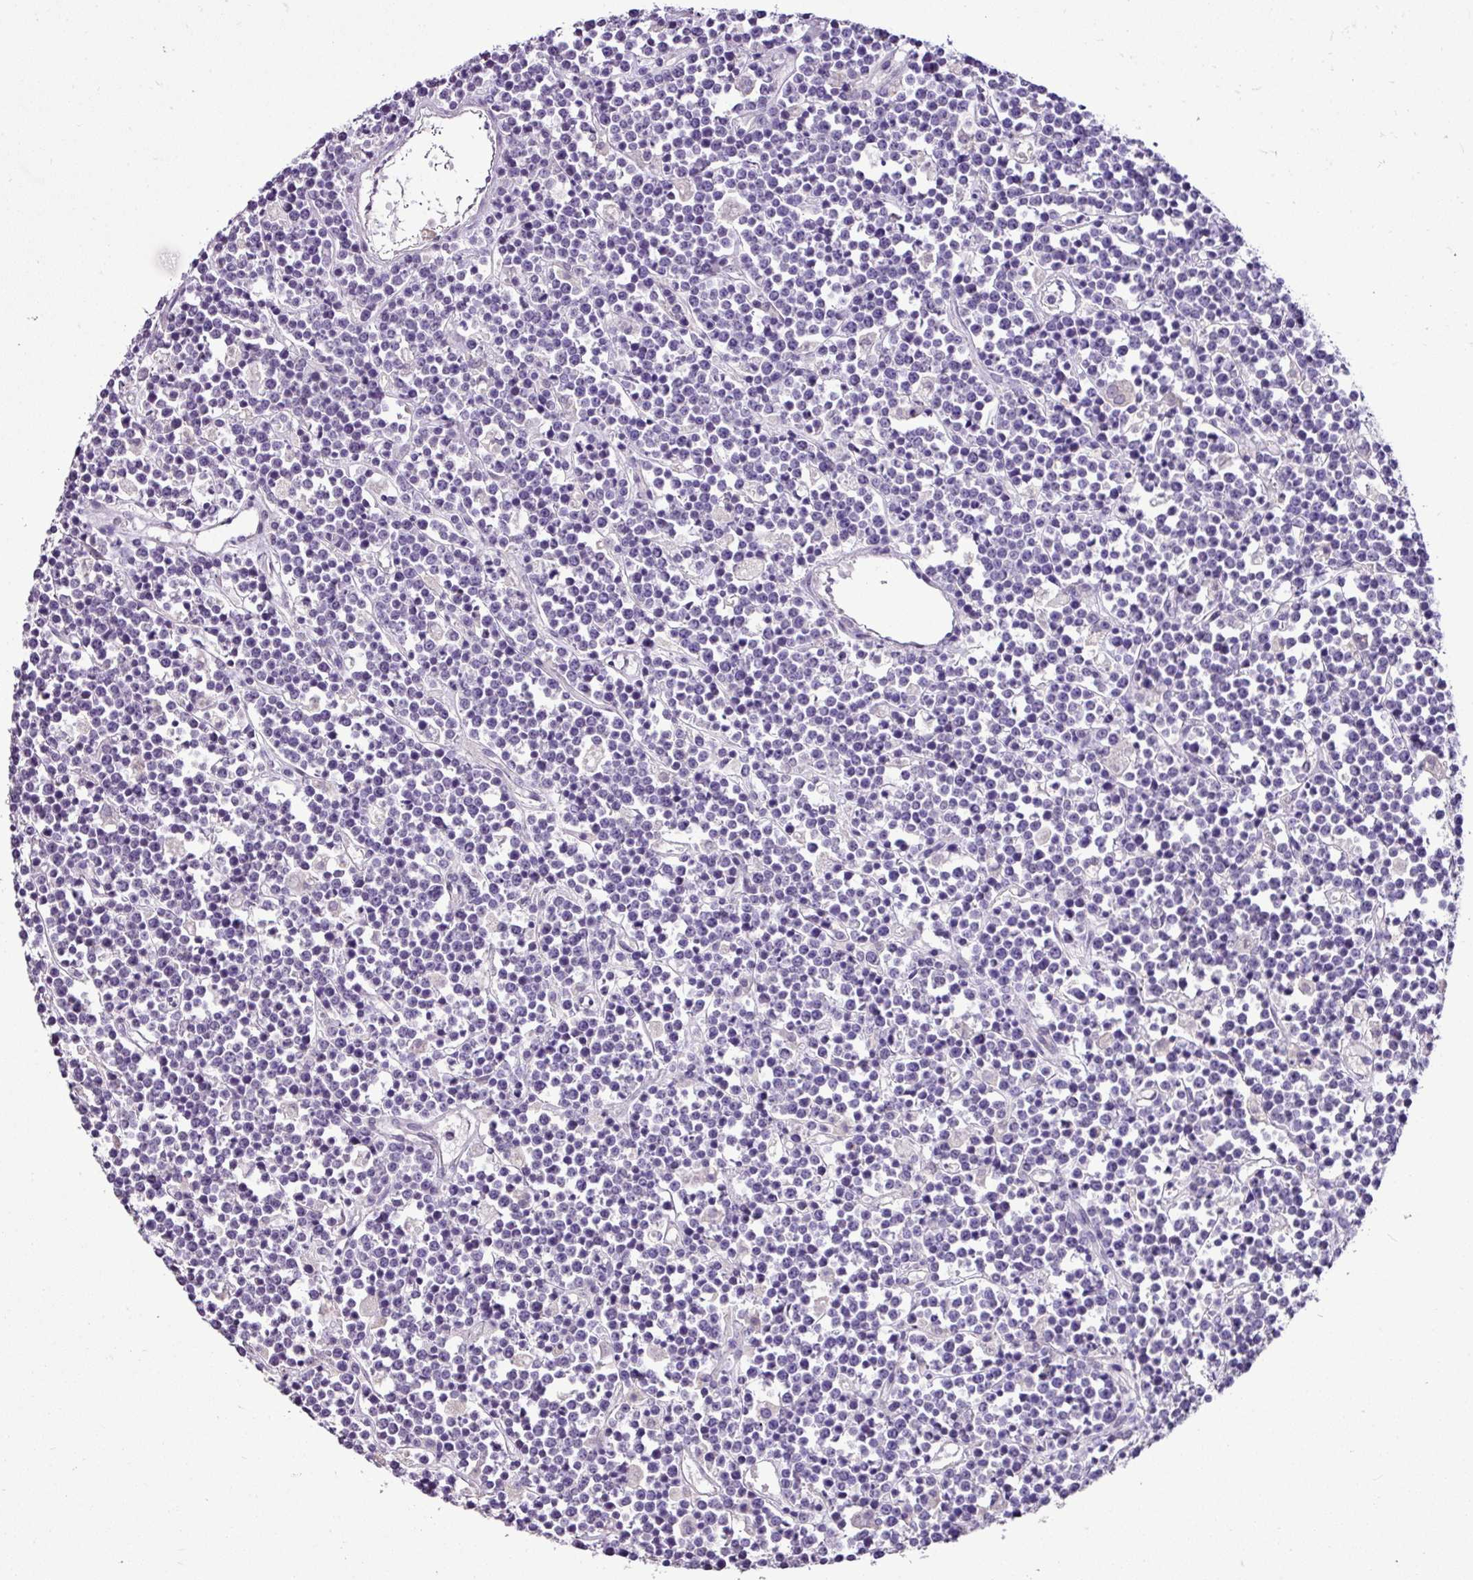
{"staining": {"intensity": "negative", "quantity": "none", "location": "none"}, "tissue": "lymphoma", "cell_type": "Tumor cells", "image_type": "cancer", "snomed": [{"axis": "morphology", "description": "Malignant lymphoma, non-Hodgkin's type, High grade"}, {"axis": "topography", "description": "Ovary"}], "caption": "The micrograph exhibits no staining of tumor cells in malignant lymphoma, non-Hodgkin's type (high-grade).", "gene": "ESR1", "patient": {"sex": "female", "age": 56}}